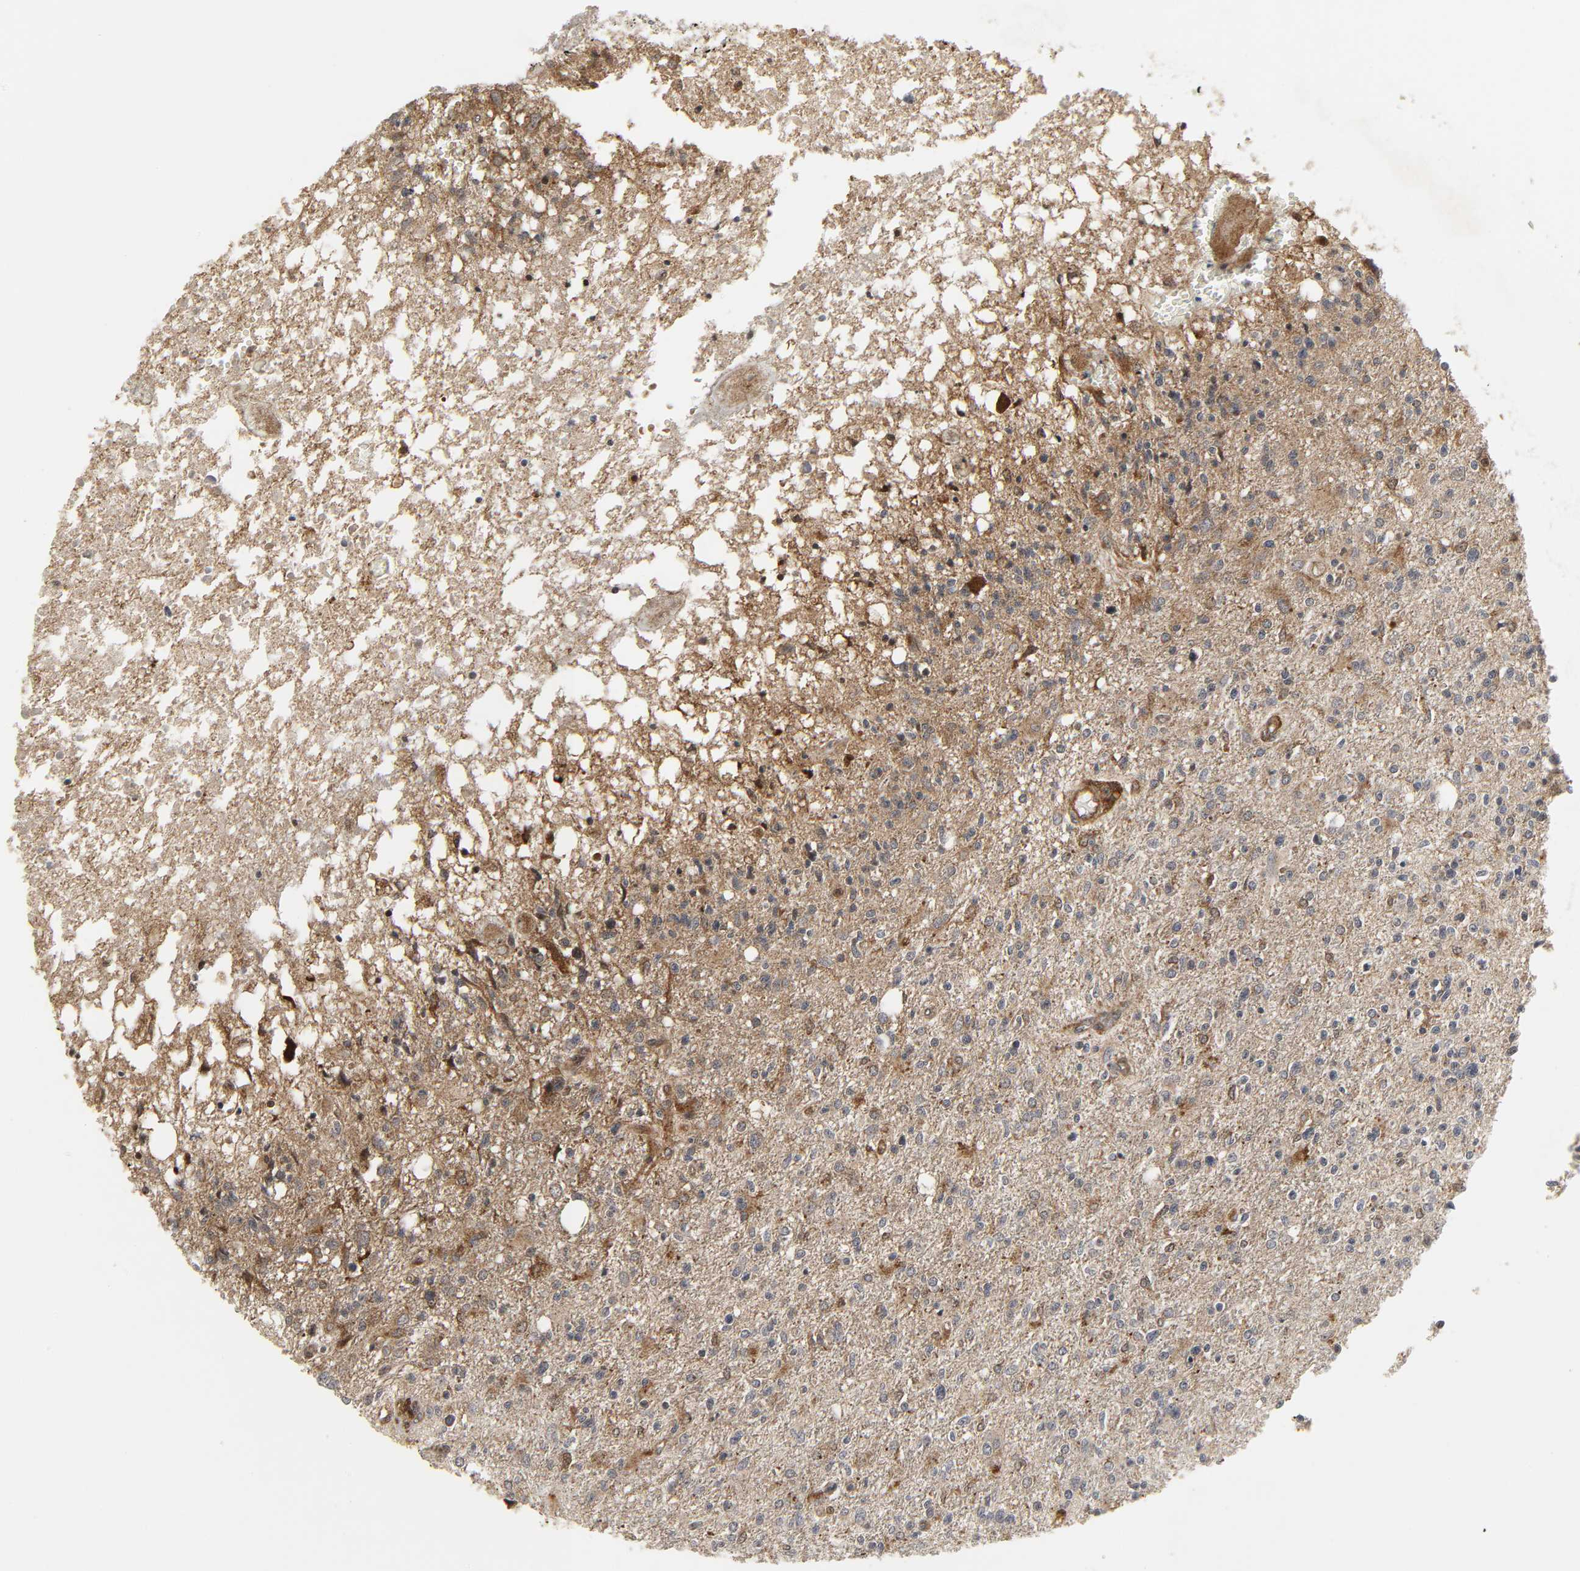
{"staining": {"intensity": "moderate", "quantity": ">75%", "location": "cytoplasmic/membranous"}, "tissue": "glioma", "cell_type": "Tumor cells", "image_type": "cancer", "snomed": [{"axis": "morphology", "description": "Glioma, malignant, High grade"}, {"axis": "topography", "description": "Cerebral cortex"}], "caption": "The histopathology image demonstrates staining of glioma, revealing moderate cytoplasmic/membranous protein staining (brown color) within tumor cells.", "gene": "CHUK", "patient": {"sex": "male", "age": 76}}